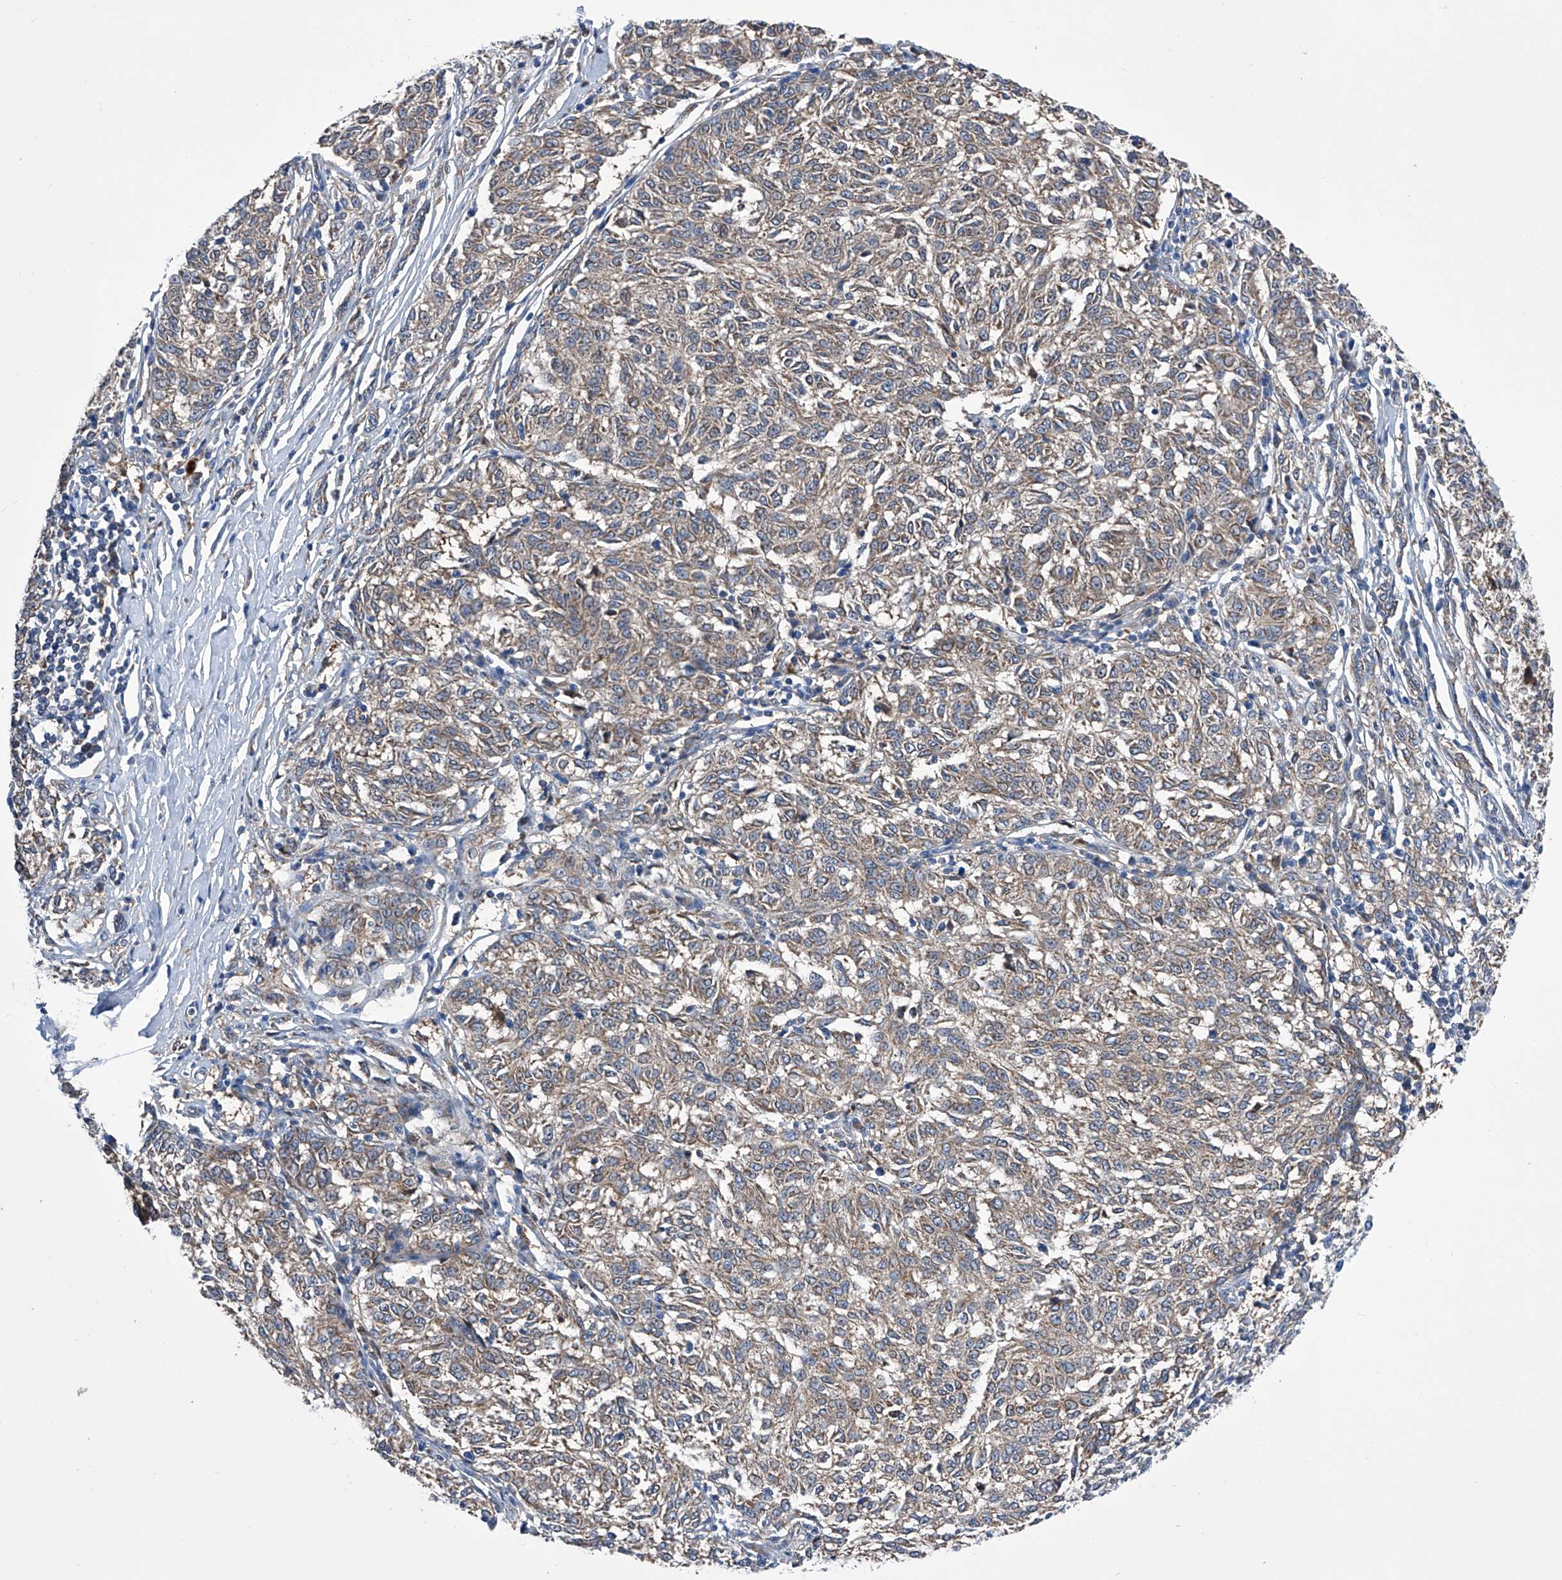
{"staining": {"intensity": "weak", "quantity": ">75%", "location": "cytoplasmic/membranous"}, "tissue": "melanoma", "cell_type": "Tumor cells", "image_type": "cancer", "snomed": [{"axis": "morphology", "description": "Malignant melanoma, NOS"}, {"axis": "topography", "description": "Skin"}], "caption": "IHC of melanoma shows low levels of weak cytoplasmic/membranous positivity in about >75% of tumor cells.", "gene": "SPATA20", "patient": {"sex": "female", "age": 72}}